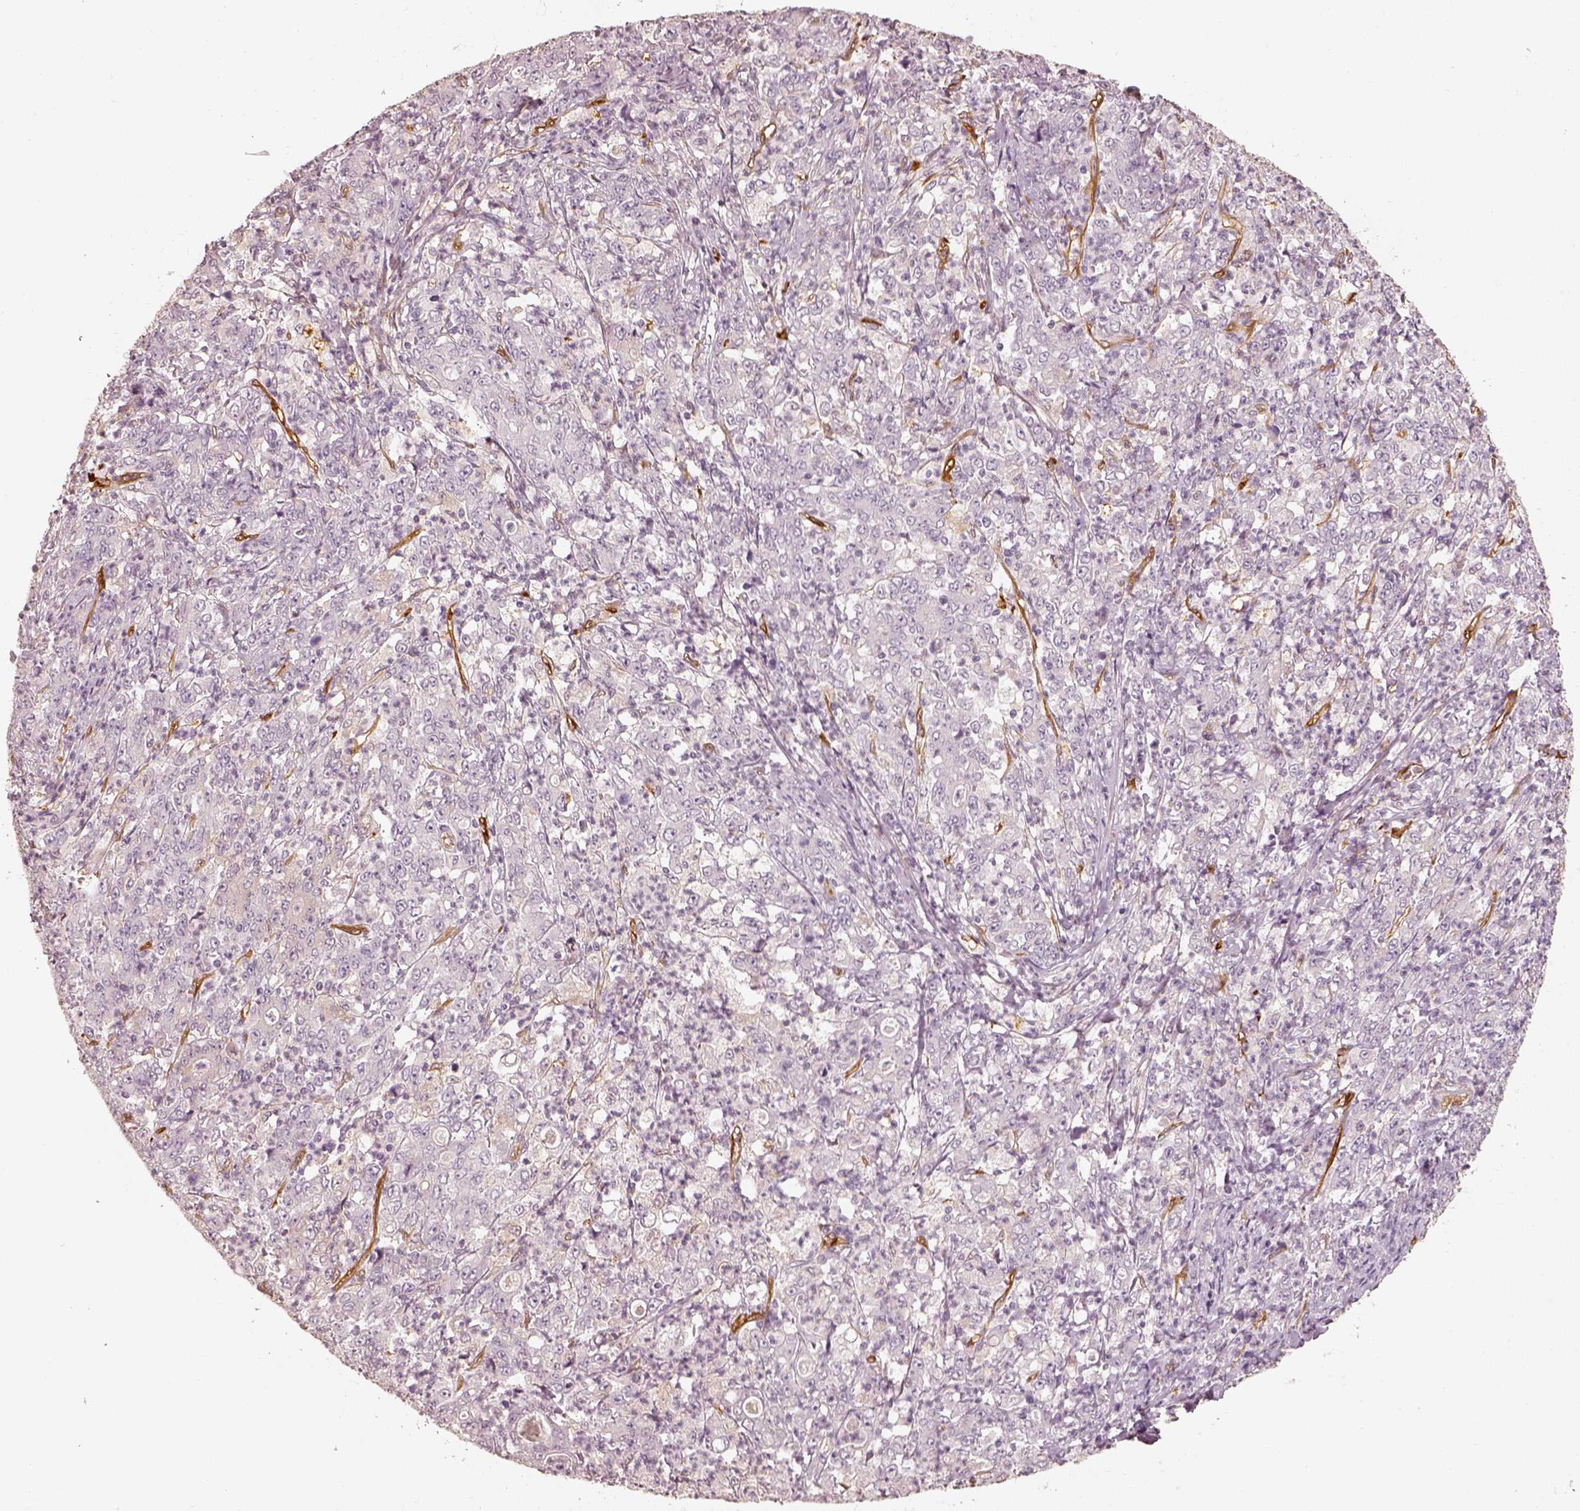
{"staining": {"intensity": "negative", "quantity": "none", "location": "none"}, "tissue": "stomach cancer", "cell_type": "Tumor cells", "image_type": "cancer", "snomed": [{"axis": "morphology", "description": "Adenocarcinoma, NOS"}, {"axis": "topography", "description": "Stomach, lower"}], "caption": "IHC of human stomach cancer reveals no positivity in tumor cells.", "gene": "FSCN1", "patient": {"sex": "female", "age": 71}}